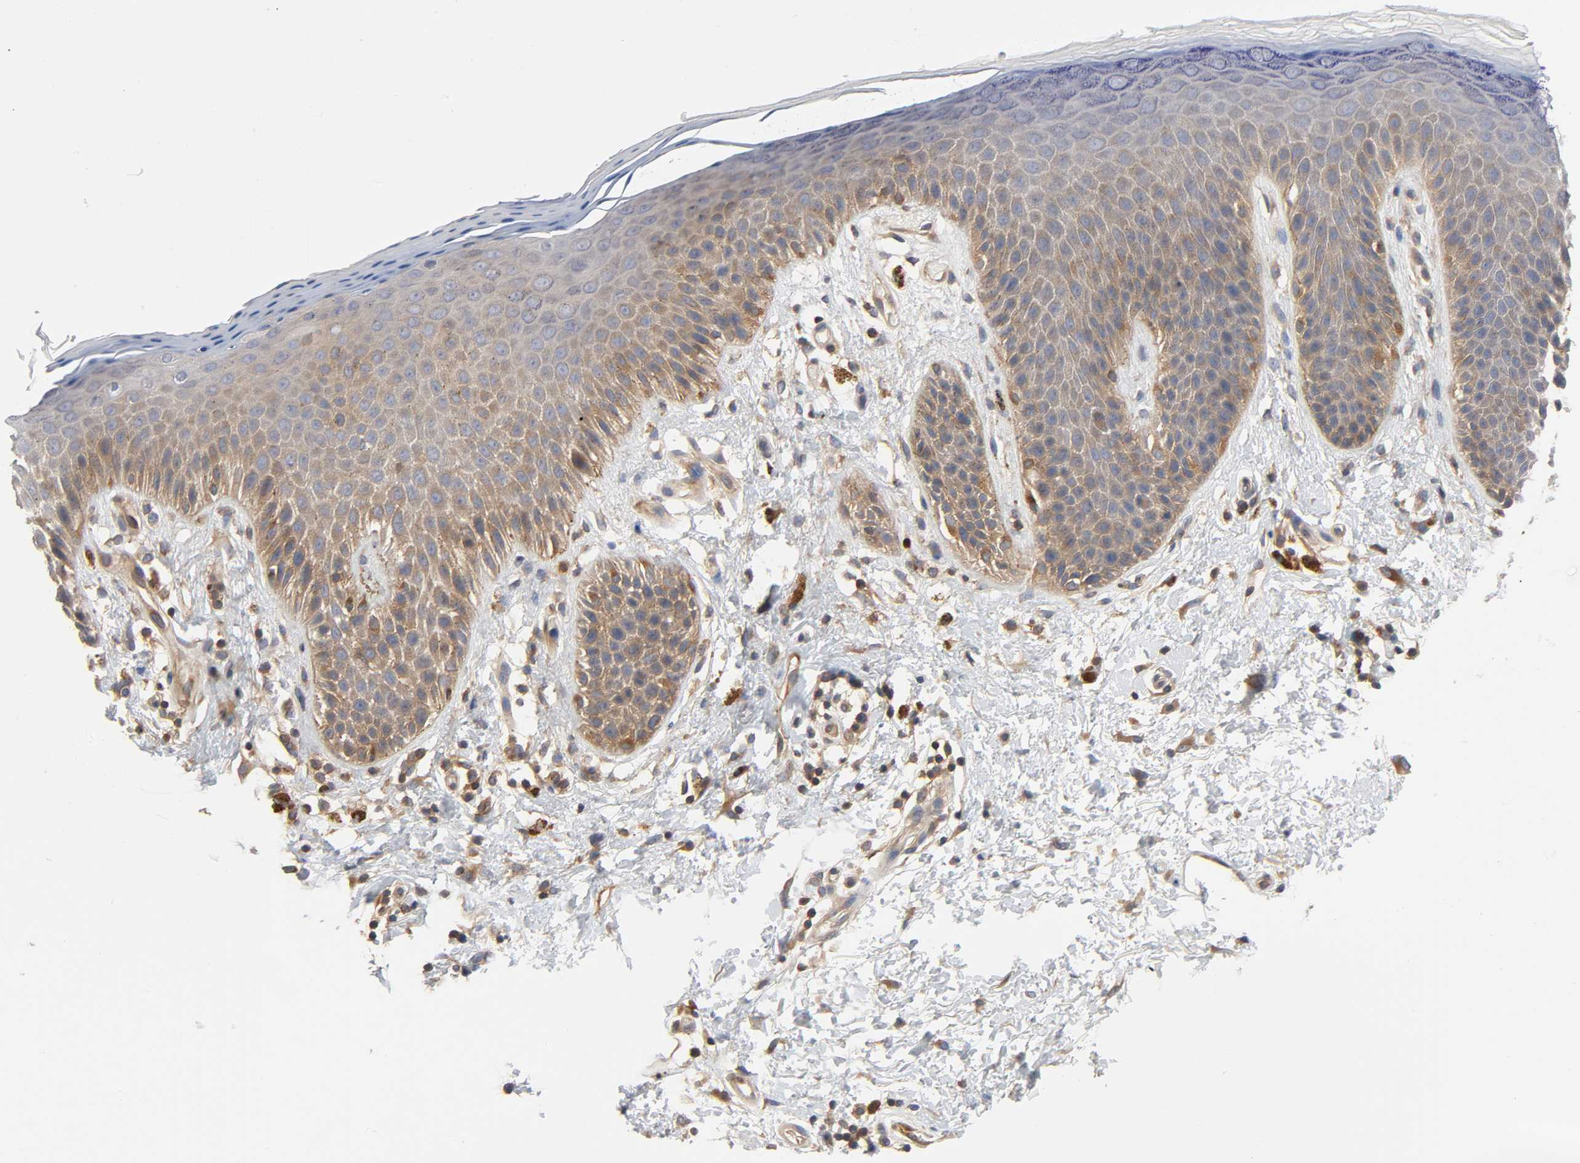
{"staining": {"intensity": "moderate", "quantity": ">75%", "location": "cytoplasmic/membranous"}, "tissue": "skin", "cell_type": "Epidermal cells", "image_type": "normal", "snomed": [{"axis": "morphology", "description": "Normal tissue, NOS"}, {"axis": "topography", "description": "Anal"}], "caption": "The image shows staining of normal skin, revealing moderate cytoplasmic/membranous protein expression (brown color) within epidermal cells.", "gene": "PRKAB1", "patient": {"sex": "female", "age": 46}}